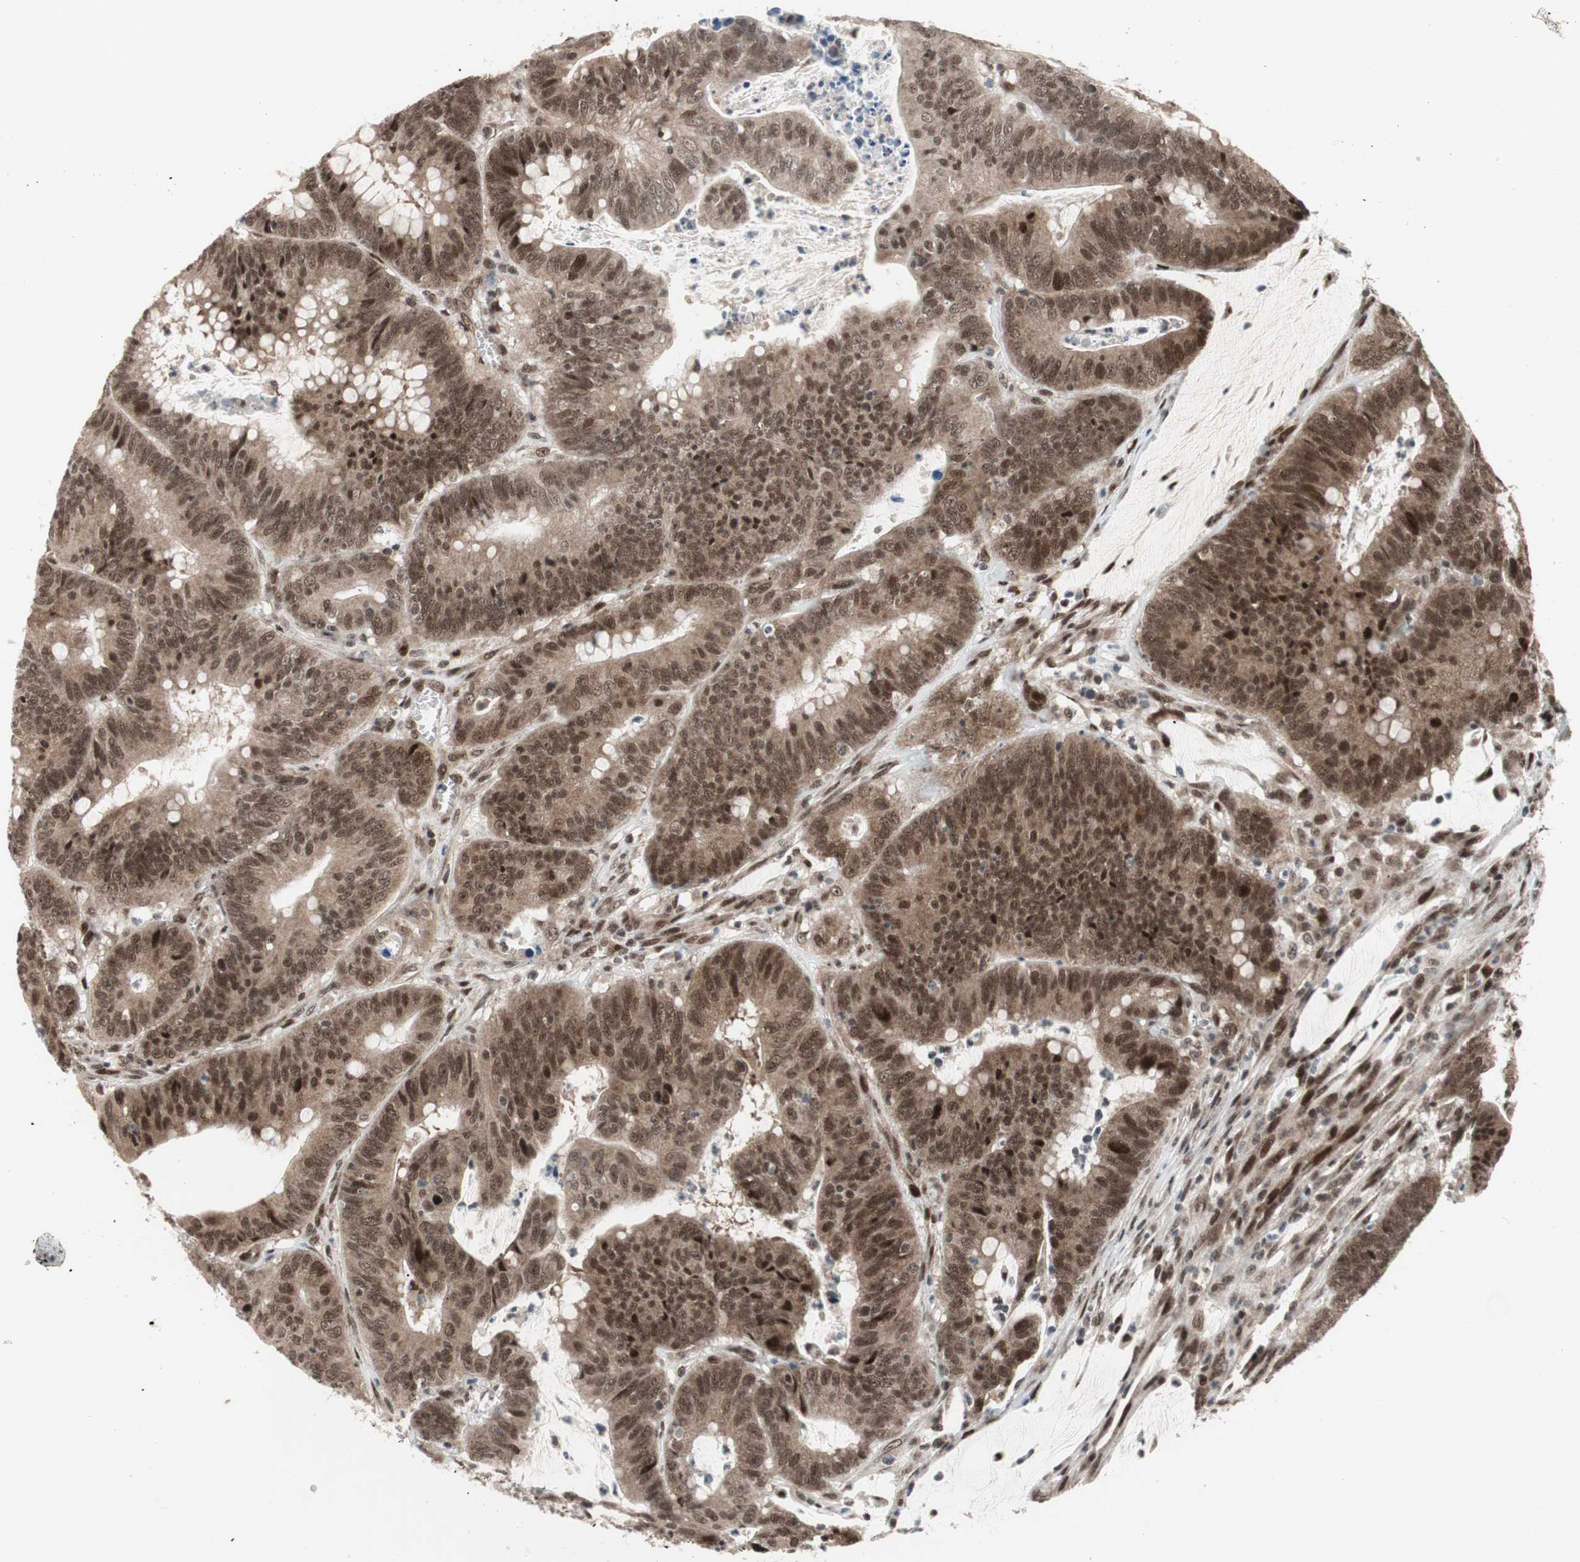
{"staining": {"intensity": "strong", "quantity": ">75%", "location": "cytoplasmic/membranous,nuclear"}, "tissue": "colorectal cancer", "cell_type": "Tumor cells", "image_type": "cancer", "snomed": [{"axis": "morphology", "description": "Adenocarcinoma, NOS"}, {"axis": "topography", "description": "Colon"}], "caption": "Immunohistochemistry photomicrograph of neoplastic tissue: human colorectal cancer stained using IHC reveals high levels of strong protein expression localized specifically in the cytoplasmic/membranous and nuclear of tumor cells, appearing as a cytoplasmic/membranous and nuclear brown color.", "gene": "TCF12", "patient": {"sex": "male", "age": 45}}